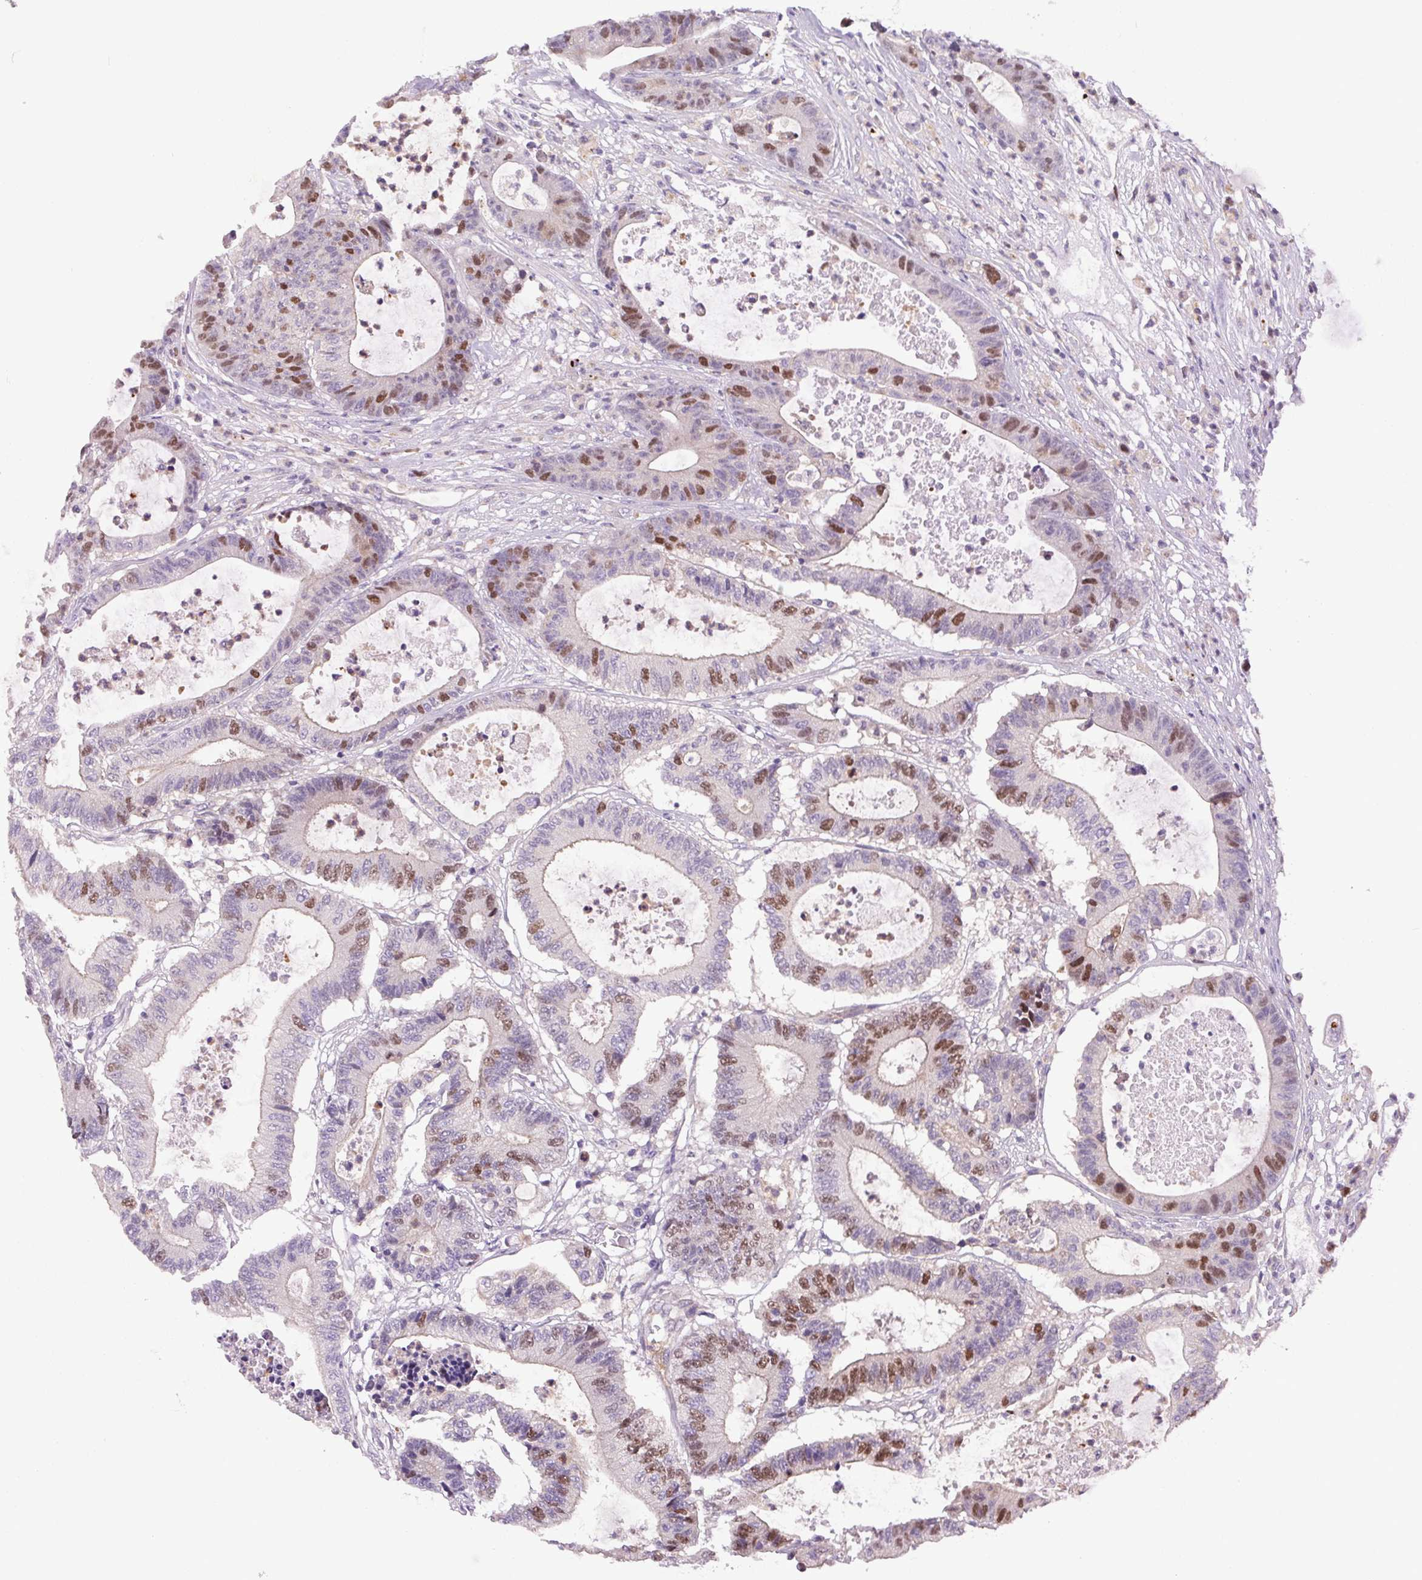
{"staining": {"intensity": "moderate", "quantity": "25%-75%", "location": "nuclear"}, "tissue": "colorectal cancer", "cell_type": "Tumor cells", "image_type": "cancer", "snomed": [{"axis": "morphology", "description": "Adenocarcinoma, NOS"}, {"axis": "topography", "description": "Colon"}], "caption": "Tumor cells show medium levels of moderate nuclear expression in approximately 25%-75% of cells in human colorectal cancer. The protein of interest is stained brown, and the nuclei are stained in blue (DAB (3,3'-diaminobenzidine) IHC with brightfield microscopy, high magnification).", "gene": "KIFC1", "patient": {"sex": "female", "age": 84}}